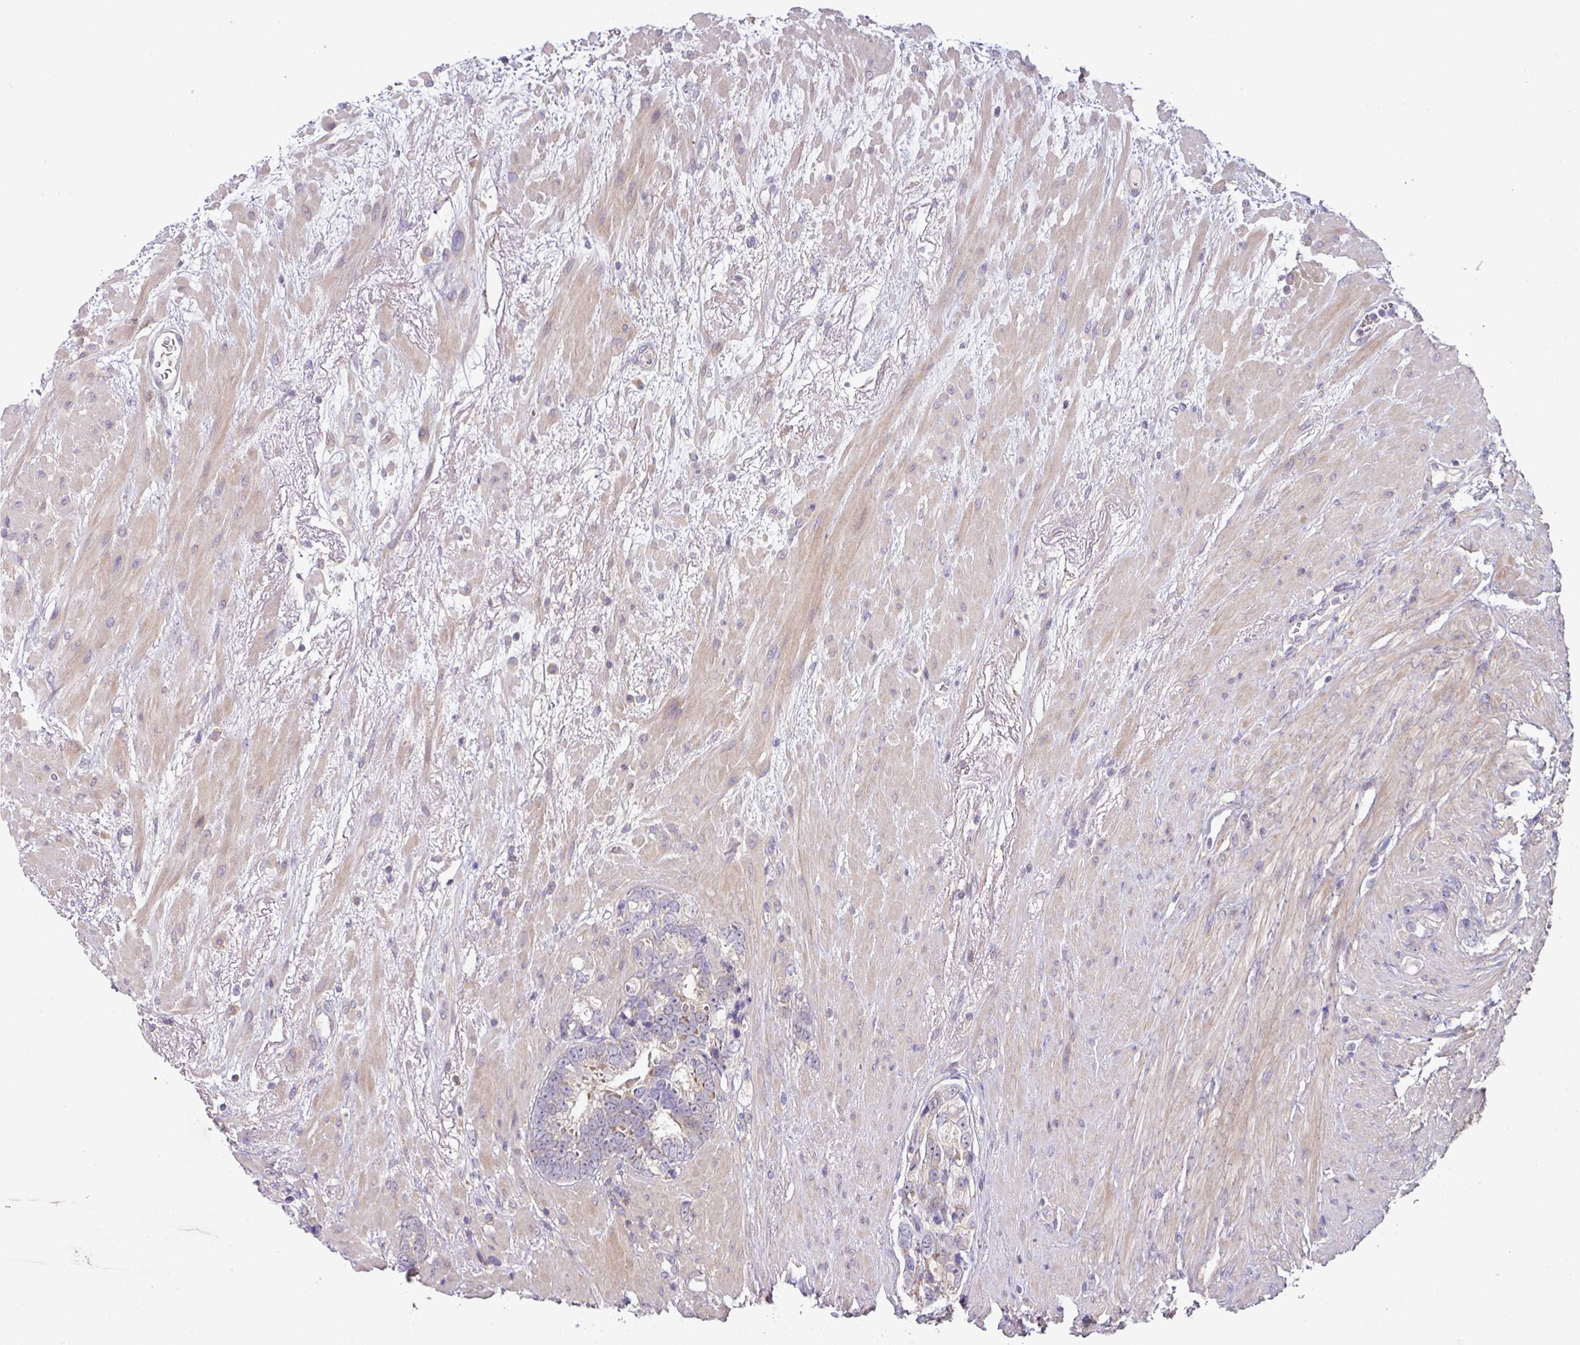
{"staining": {"intensity": "negative", "quantity": "none", "location": "none"}, "tissue": "prostate cancer", "cell_type": "Tumor cells", "image_type": "cancer", "snomed": [{"axis": "morphology", "description": "Adenocarcinoma, High grade"}, {"axis": "topography", "description": "Prostate"}], "caption": "IHC of human prostate cancer (adenocarcinoma (high-grade)) displays no expression in tumor cells.", "gene": "SLAMF6", "patient": {"sex": "male", "age": 74}}